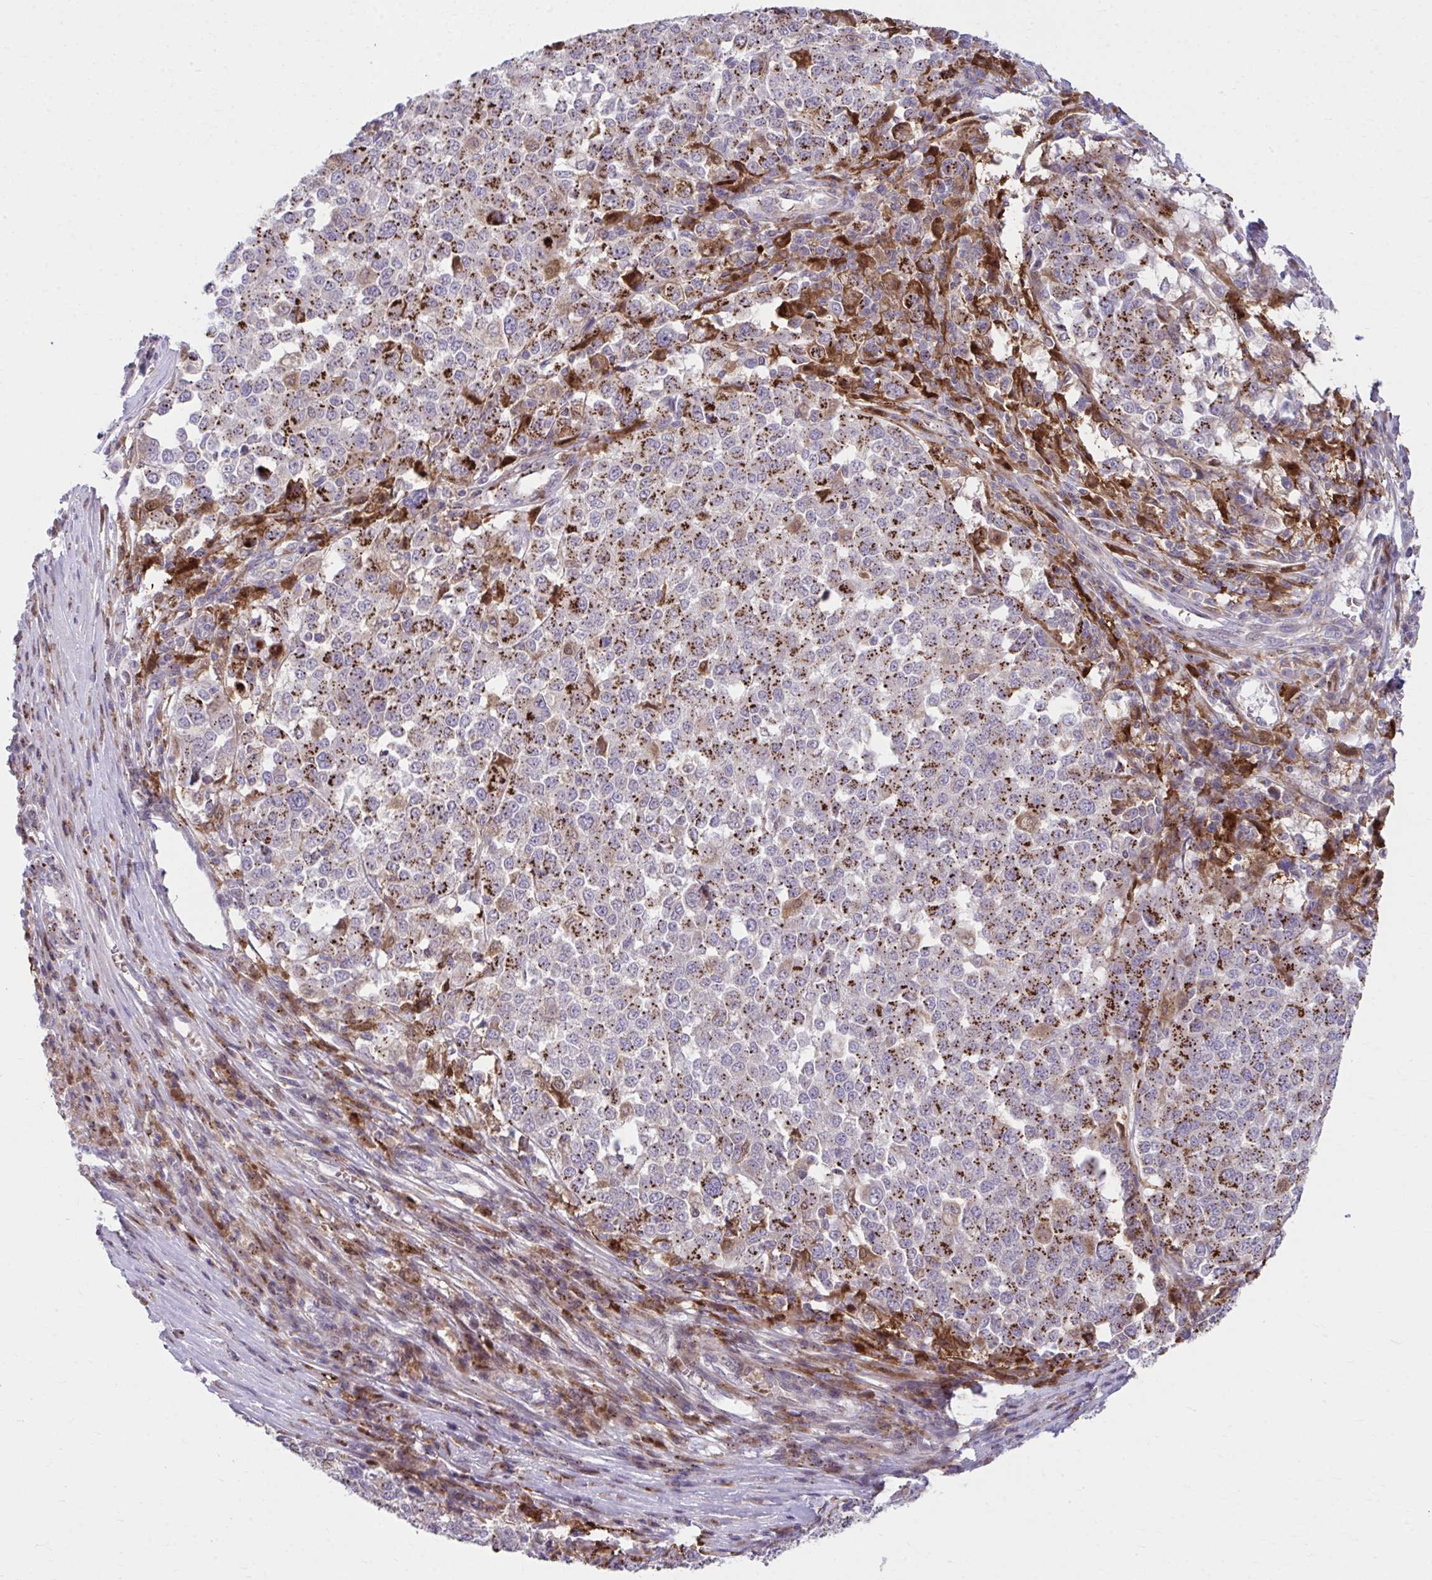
{"staining": {"intensity": "strong", "quantity": "25%-75%", "location": "cytoplasmic/membranous"}, "tissue": "melanoma", "cell_type": "Tumor cells", "image_type": "cancer", "snomed": [{"axis": "morphology", "description": "Malignant melanoma, Metastatic site"}, {"axis": "topography", "description": "Lymph node"}], "caption": "The immunohistochemical stain highlights strong cytoplasmic/membranous staining in tumor cells of malignant melanoma (metastatic site) tissue. (DAB IHC with brightfield microscopy, high magnification).", "gene": "C16orf54", "patient": {"sex": "male", "age": 44}}